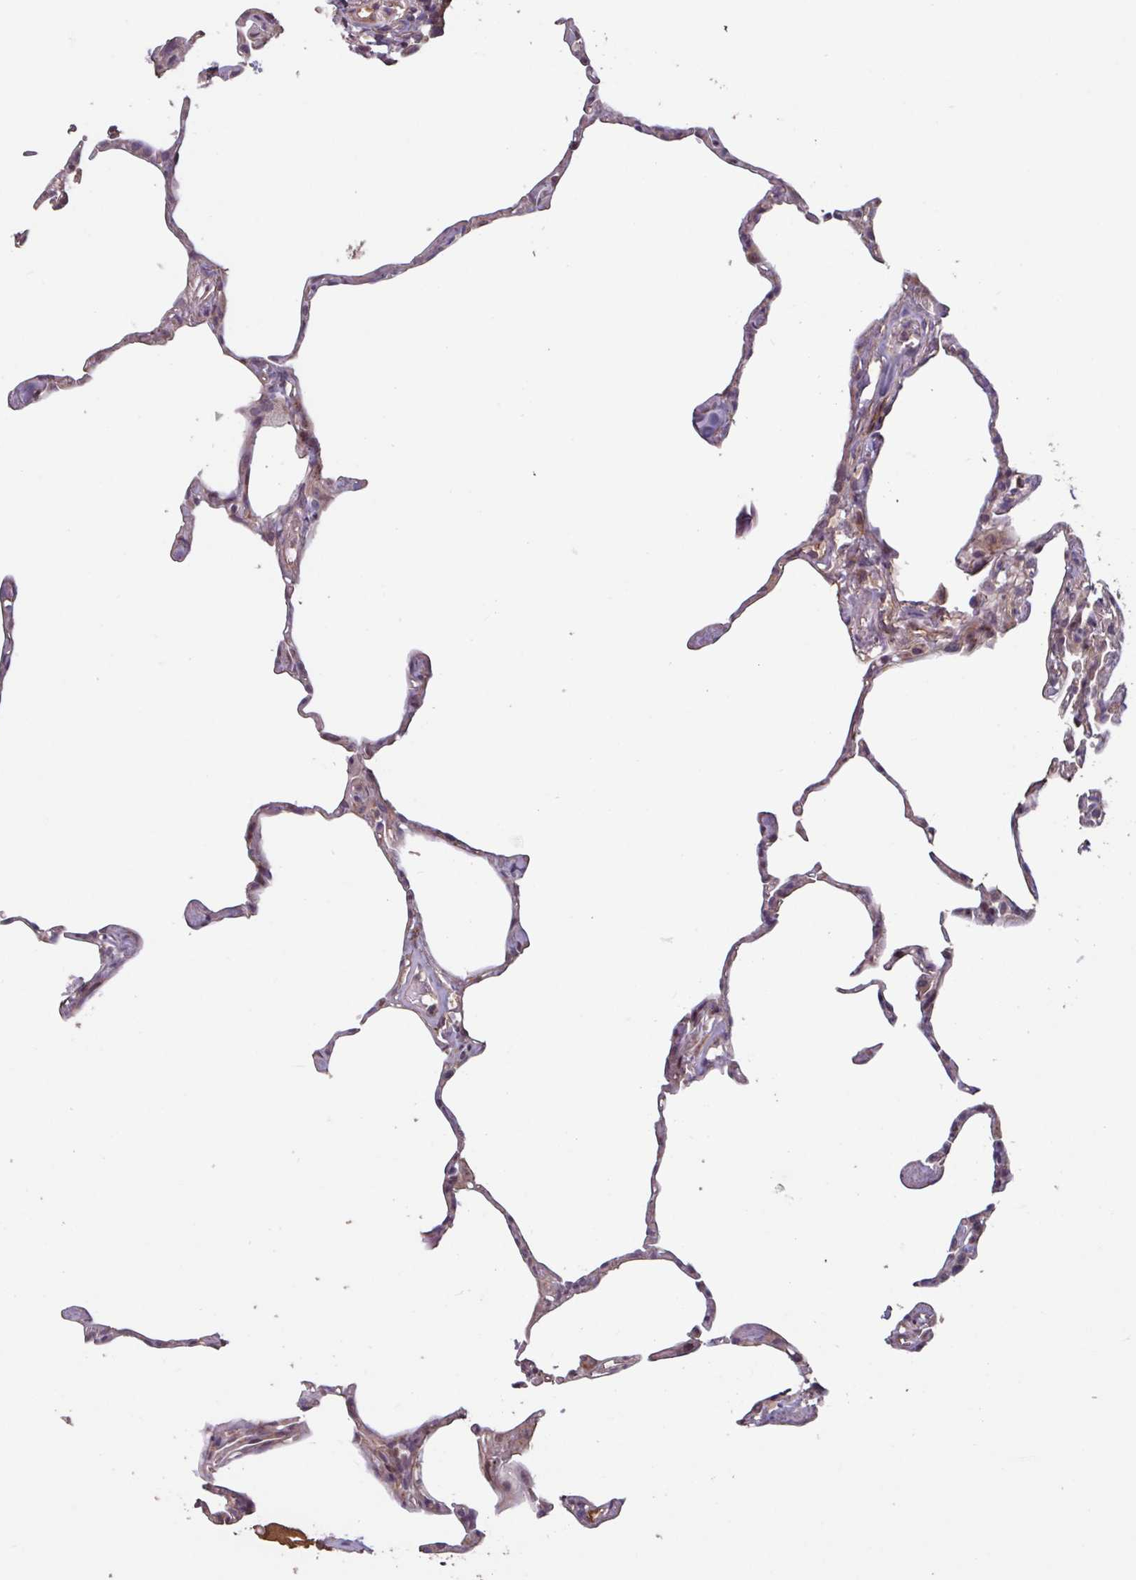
{"staining": {"intensity": "weak", "quantity": "<25%", "location": "cytoplasmic/membranous"}, "tissue": "lung", "cell_type": "Alveolar cells", "image_type": "normal", "snomed": [{"axis": "morphology", "description": "Normal tissue, NOS"}, {"axis": "topography", "description": "Lung"}], "caption": "Immunohistochemical staining of normal human lung displays no significant expression in alveolar cells.", "gene": "TMEM88", "patient": {"sex": "male", "age": 65}}